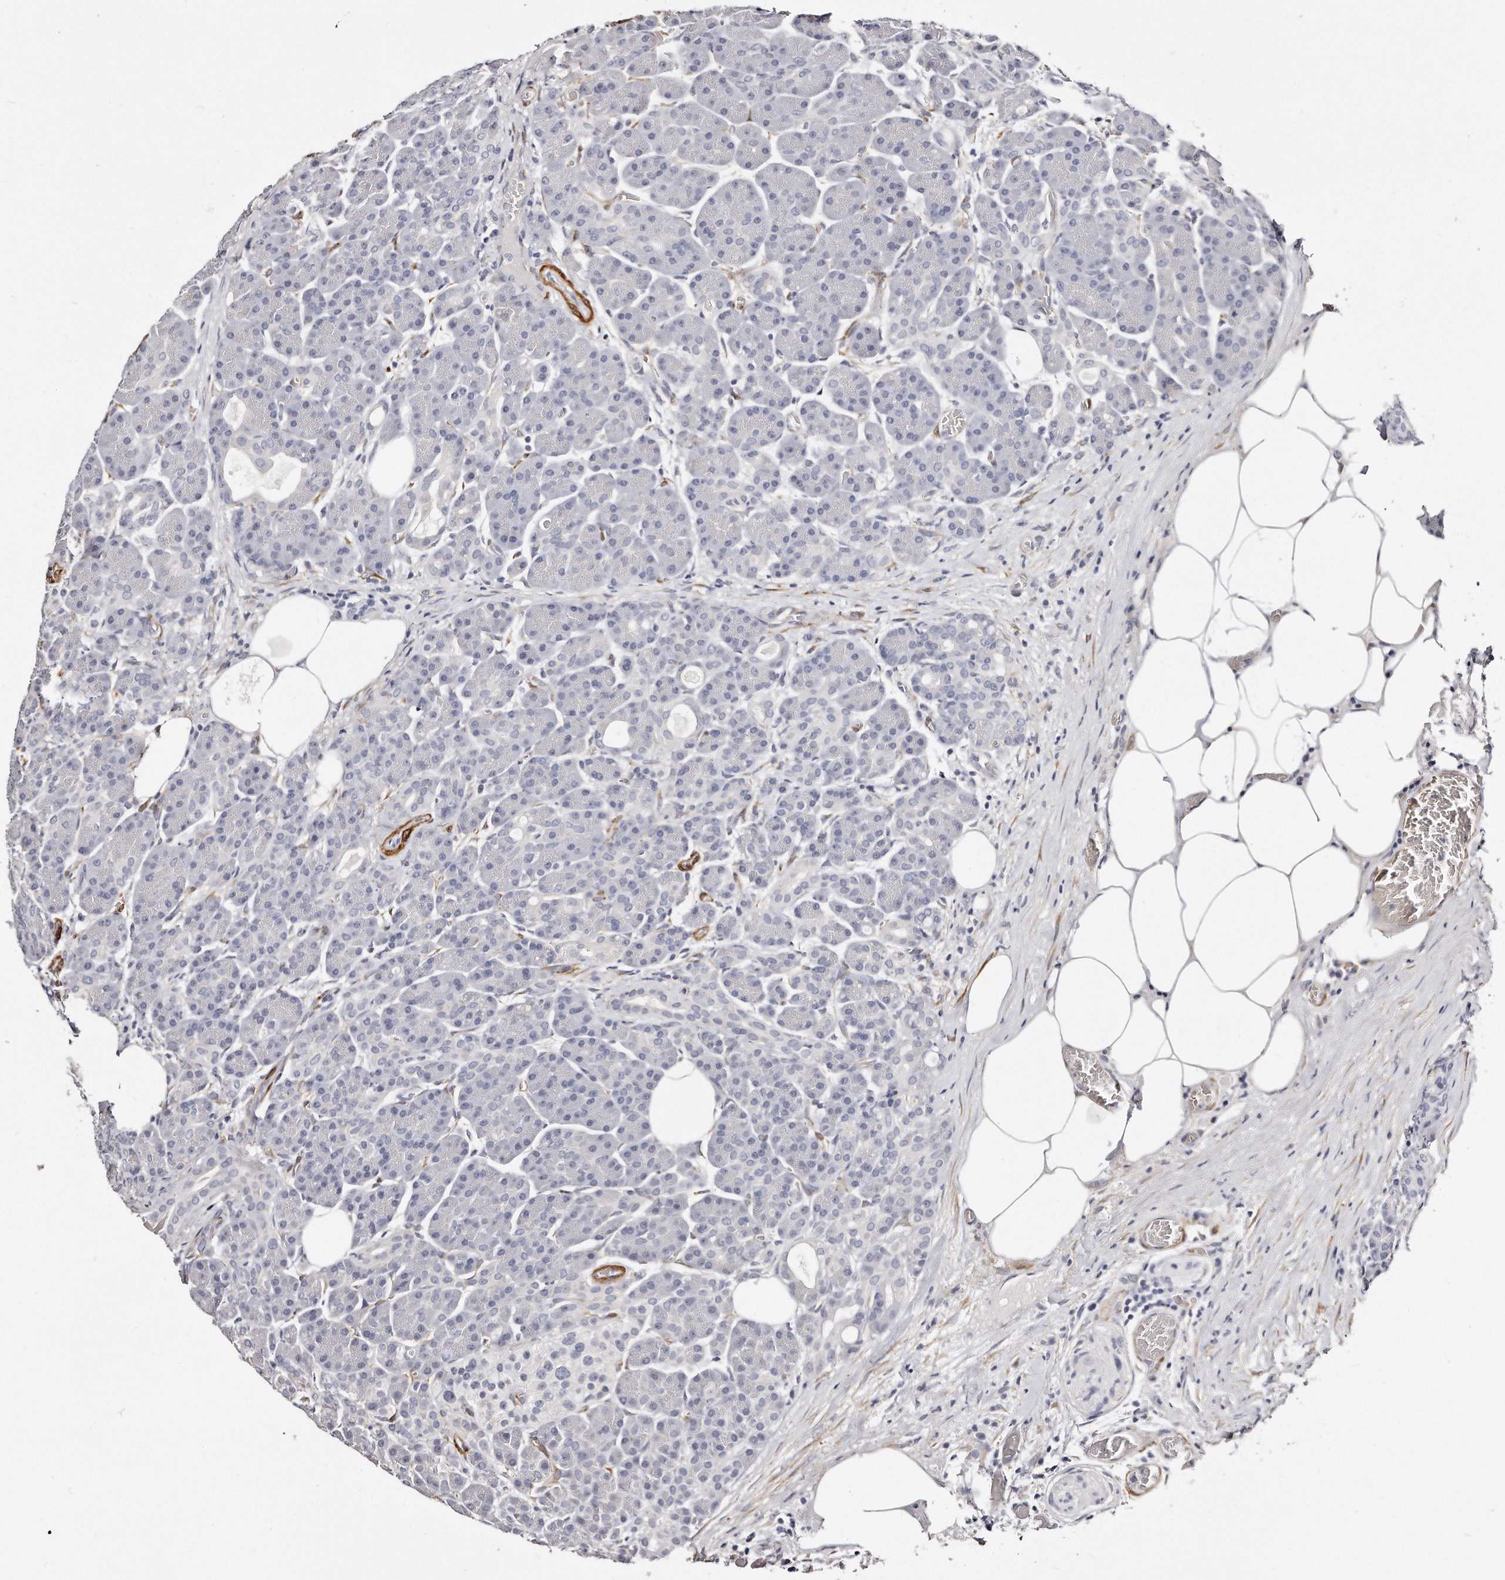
{"staining": {"intensity": "negative", "quantity": "none", "location": "none"}, "tissue": "pancreas", "cell_type": "Exocrine glandular cells", "image_type": "normal", "snomed": [{"axis": "morphology", "description": "Normal tissue, NOS"}, {"axis": "topography", "description": "Pancreas"}], "caption": "Immunohistochemical staining of benign human pancreas reveals no significant staining in exocrine glandular cells. Nuclei are stained in blue.", "gene": "LMOD1", "patient": {"sex": "male", "age": 63}}